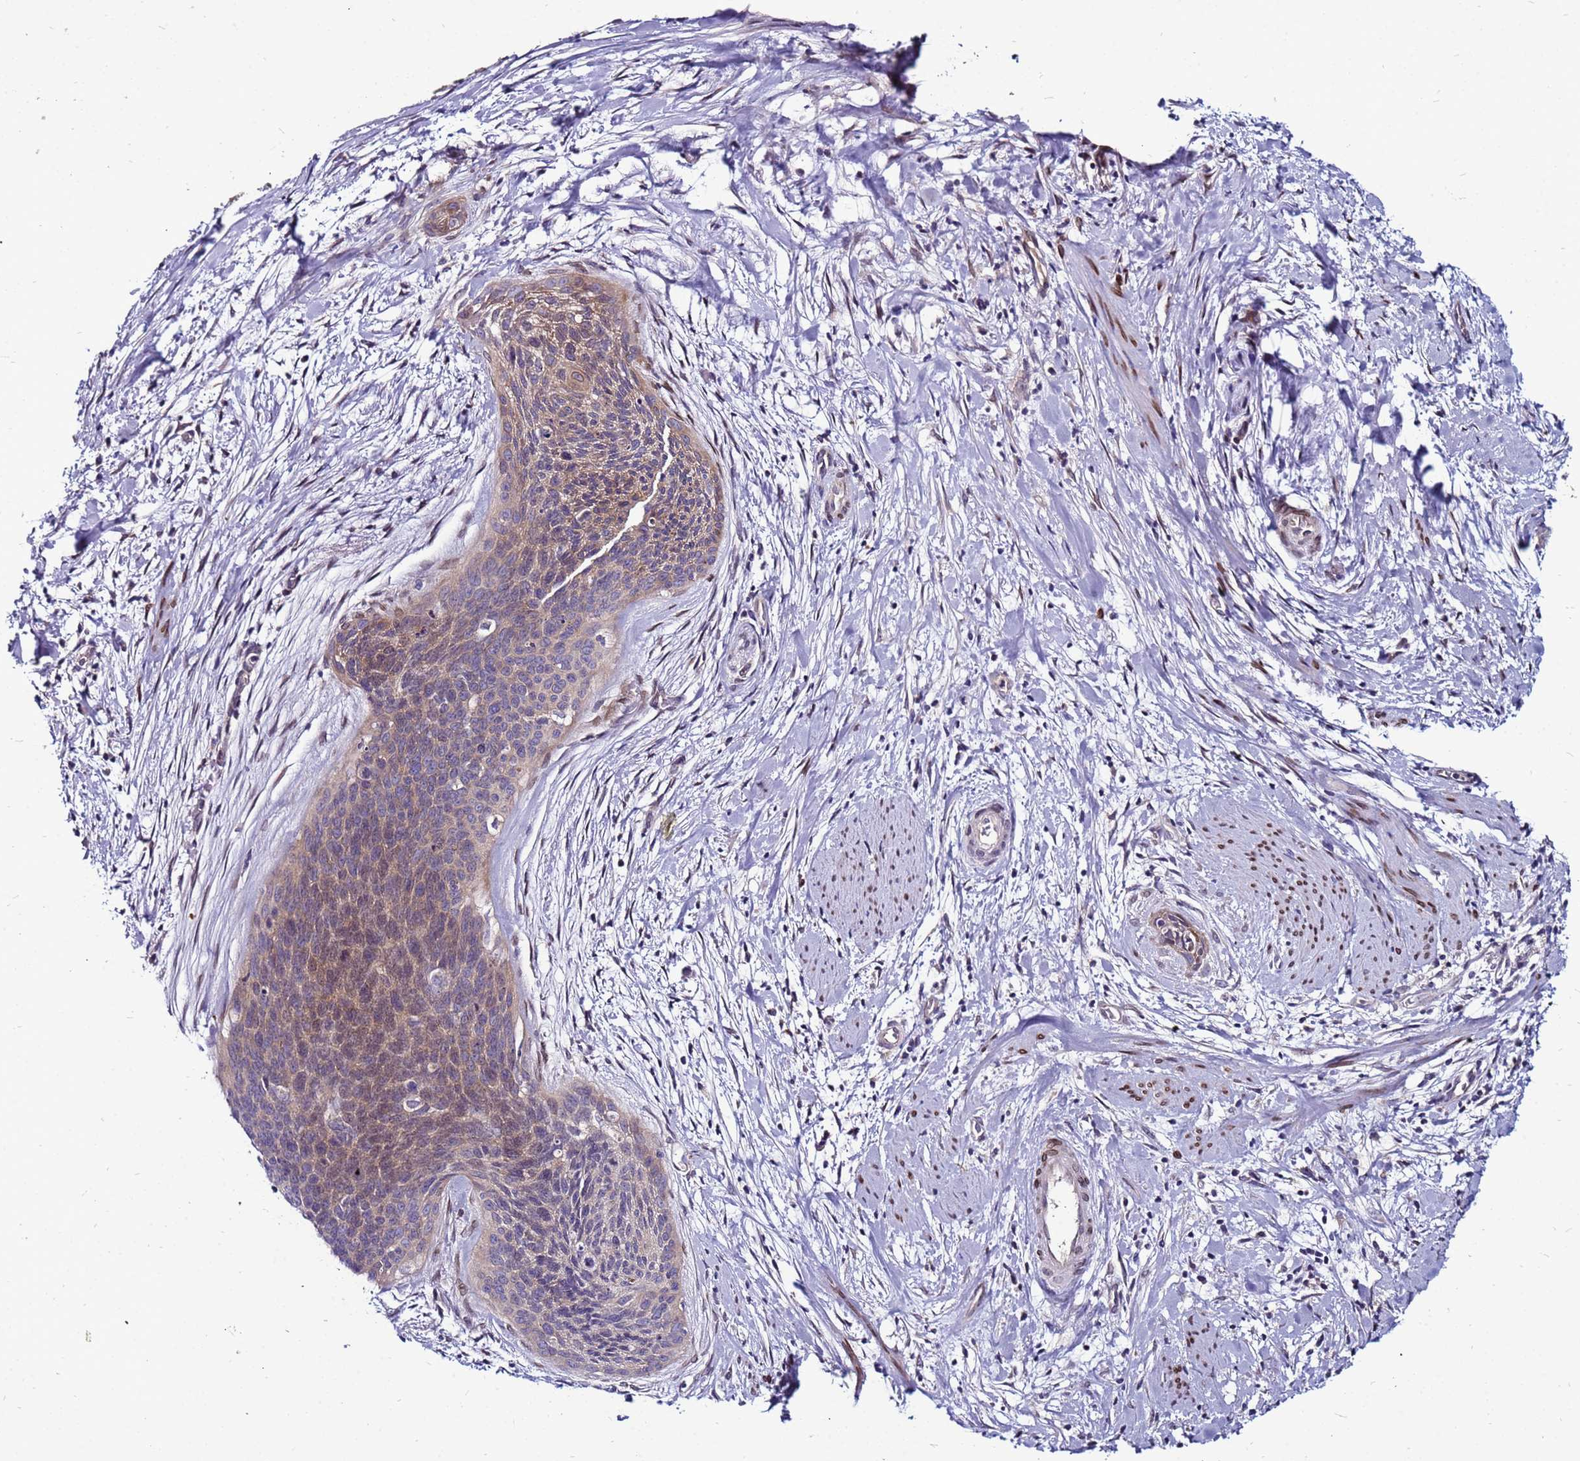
{"staining": {"intensity": "weak", "quantity": "25%-75%", "location": "cytoplasmic/membranous"}, "tissue": "cervical cancer", "cell_type": "Tumor cells", "image_type": "cancer", "snomed": [{"axis": "morphology", "description": "Squamous cell carcinoma, NOS"}, {"axis": "topography", "description": "Cervix"}], "caption": "High-power microscopy captured an IHC histopathology image of cervical squamous cell carcinoma, revealing weak cytoplasmic/membranous staining in approximately 25%-75% of tumor cells. (Stains: DAB in brown, nuclei in blue, Microscopy: brightfield microscopy at high magnification).", "gene": "CCDC71", "patient": {"sex": "female", "age": 55}}